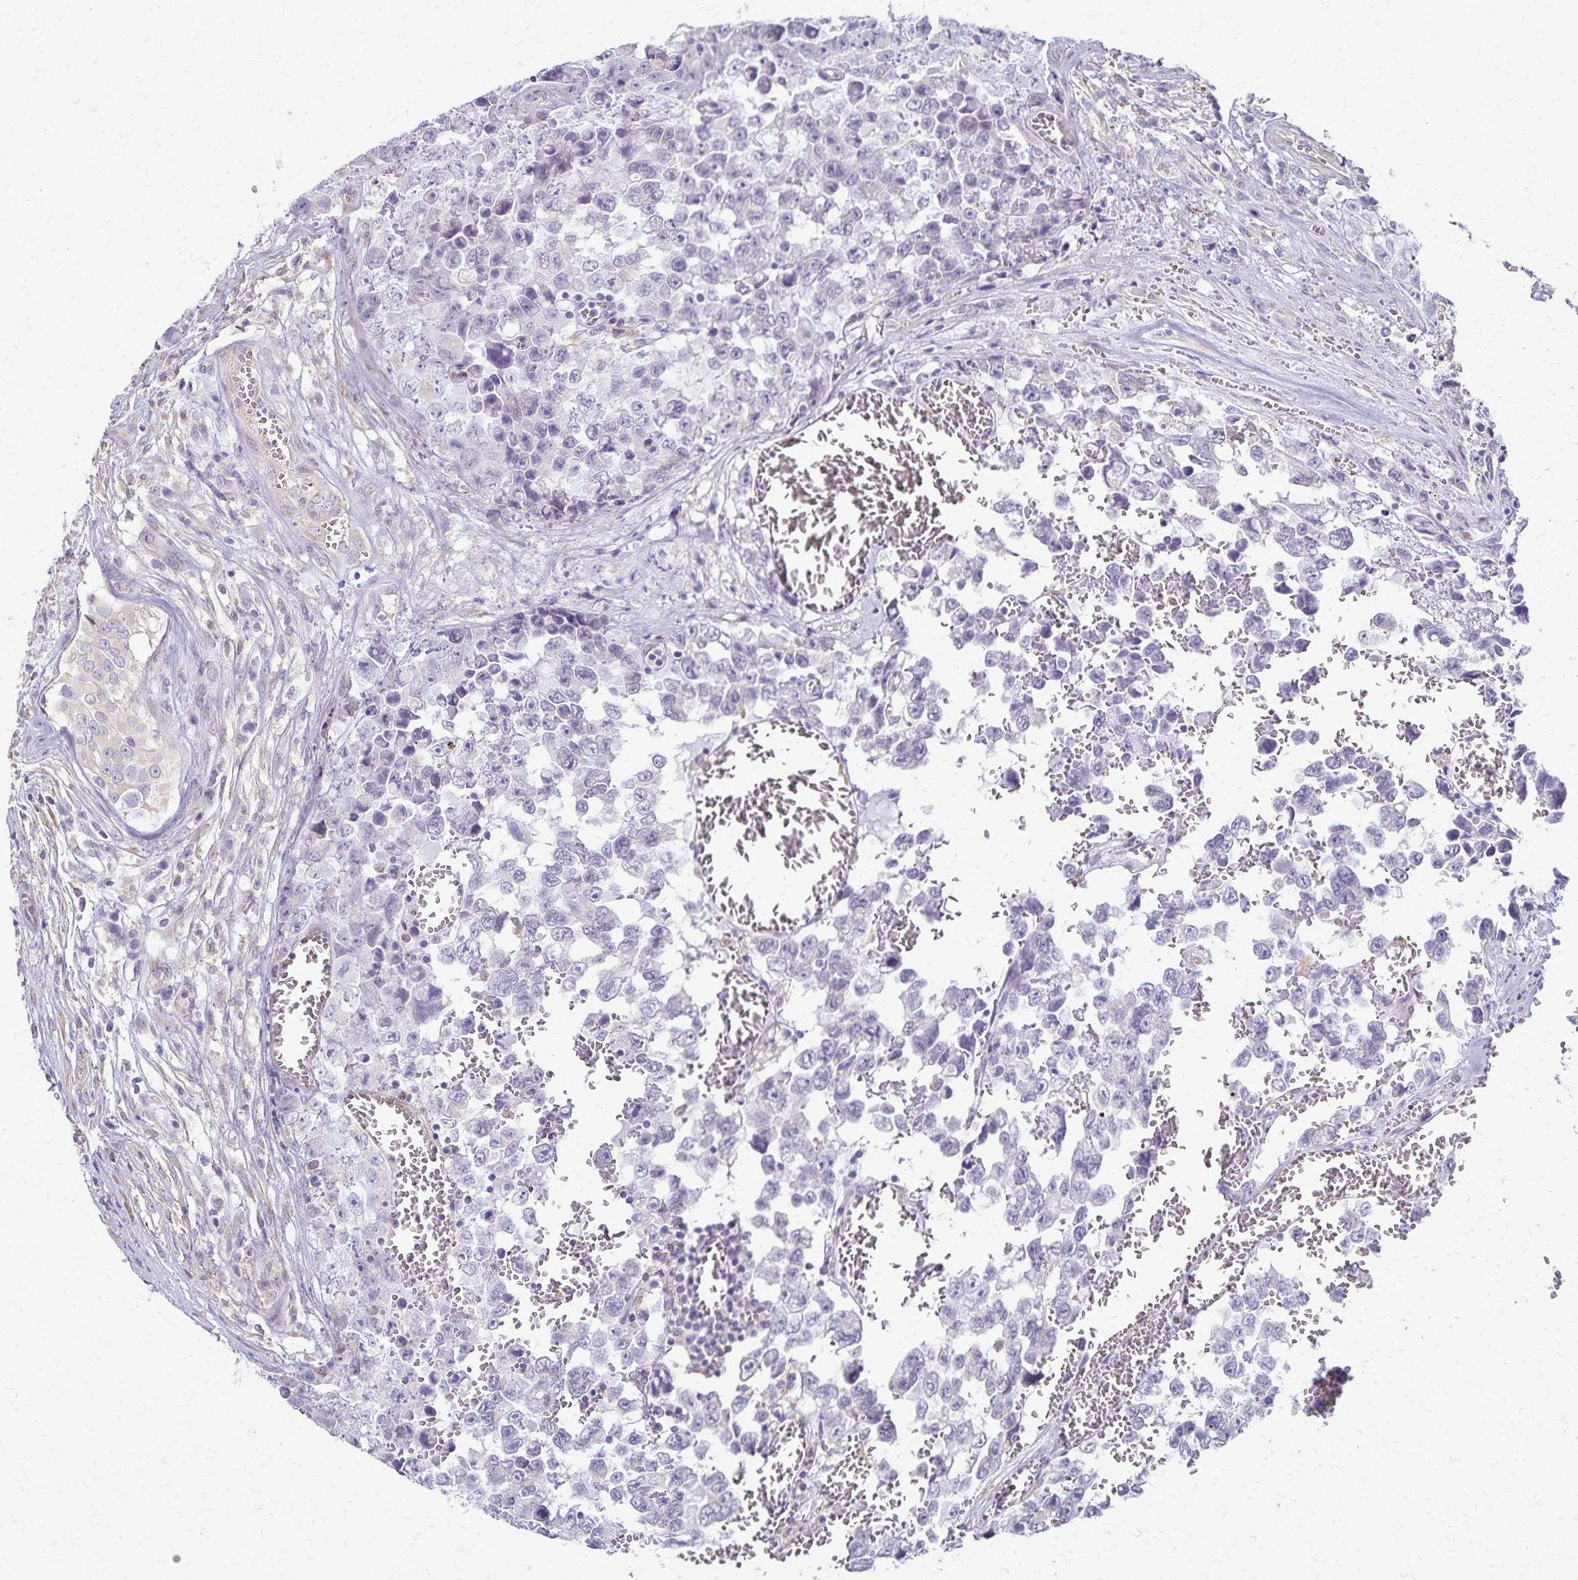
{"staining": {"intensity": "negative", "quantity": "none", "location": "none"}, "tissue": "testis cancer", "cell_type": "Tumor cells", "image_type": "cancer", "snomed": [{"axis": "morphology", "description": "Carcinoma, Embryonal, NOS"}, {"axis": "topography", "description": "Testis"}], "caption": "A histopathology image of human embryonal carcinoma (testis) is negative for staining in tumor cells. (DAB (3,3'-diaminobenzidine) immunohistochemistry (IHC) with hematoxylin counter stain).", "gene": "KISS1", "patient": {"sex": "male", "age": 18}}